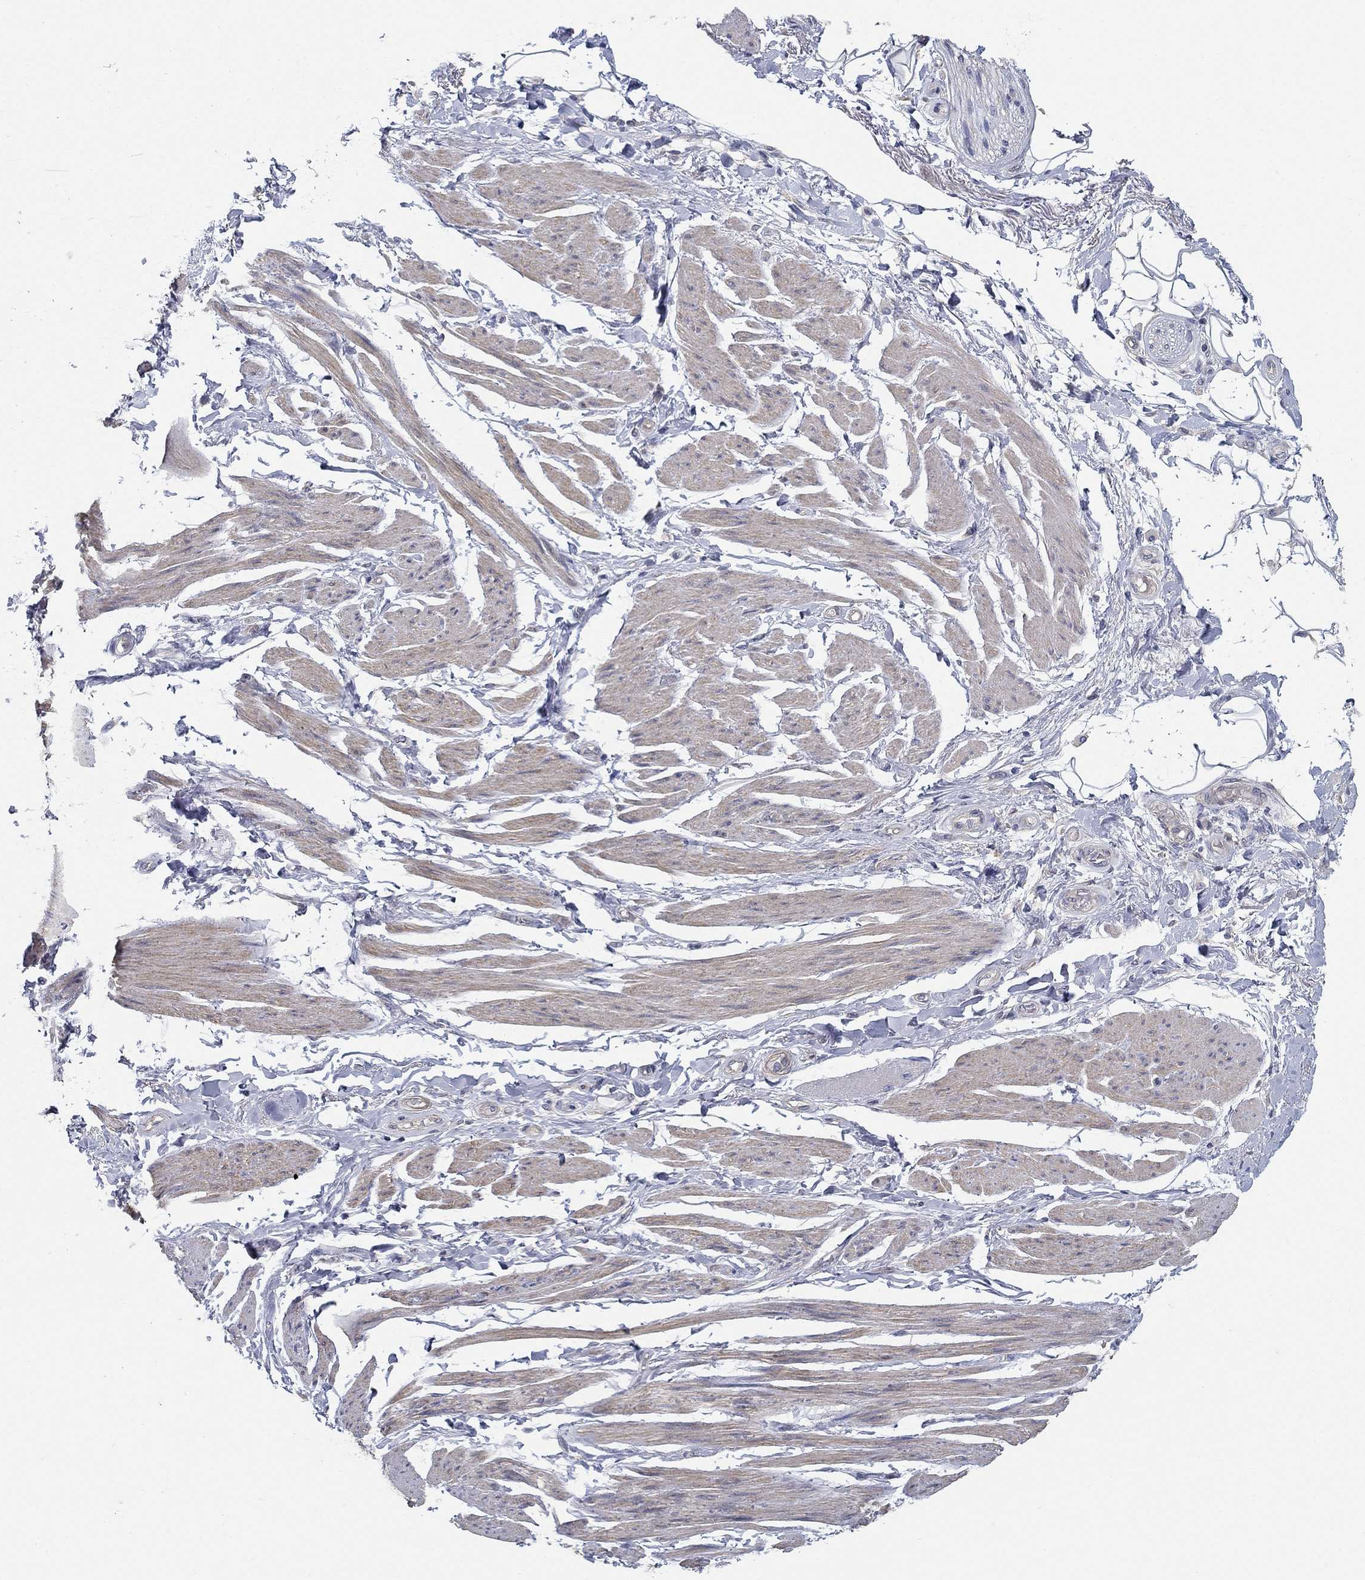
{"staining": {"intensity": "negative", "quantity": "none", "location": "none"}, "tissue": "soft tissue", "cell_type": "Fibroblasts", "image_type": "normal", "snomed": [{"axis": "morphology", "description": "Normal tissue, NOS"}, {"axis": "topography", "description": "Skeletal muscle"}, {"axis": "topography", "description": "Anal"}, {"axis": "topography", "description": "Peripheral nerve tissue"}], "caption": "IHC image of benign soft tissue: soft tissue stained with DAB (3,3'-diaminobenzidine) demonstrates no significant protein expression in fibroblasts. The staining was performed using DAB (3,3'-diaminobenzidine) to visualize the protein expression in brown, while the nuclei were stained in blue with hematoxylin (Magnification: 20x).", "gene": "GRK7", "patient": {"sex": "male", "age": 53}}